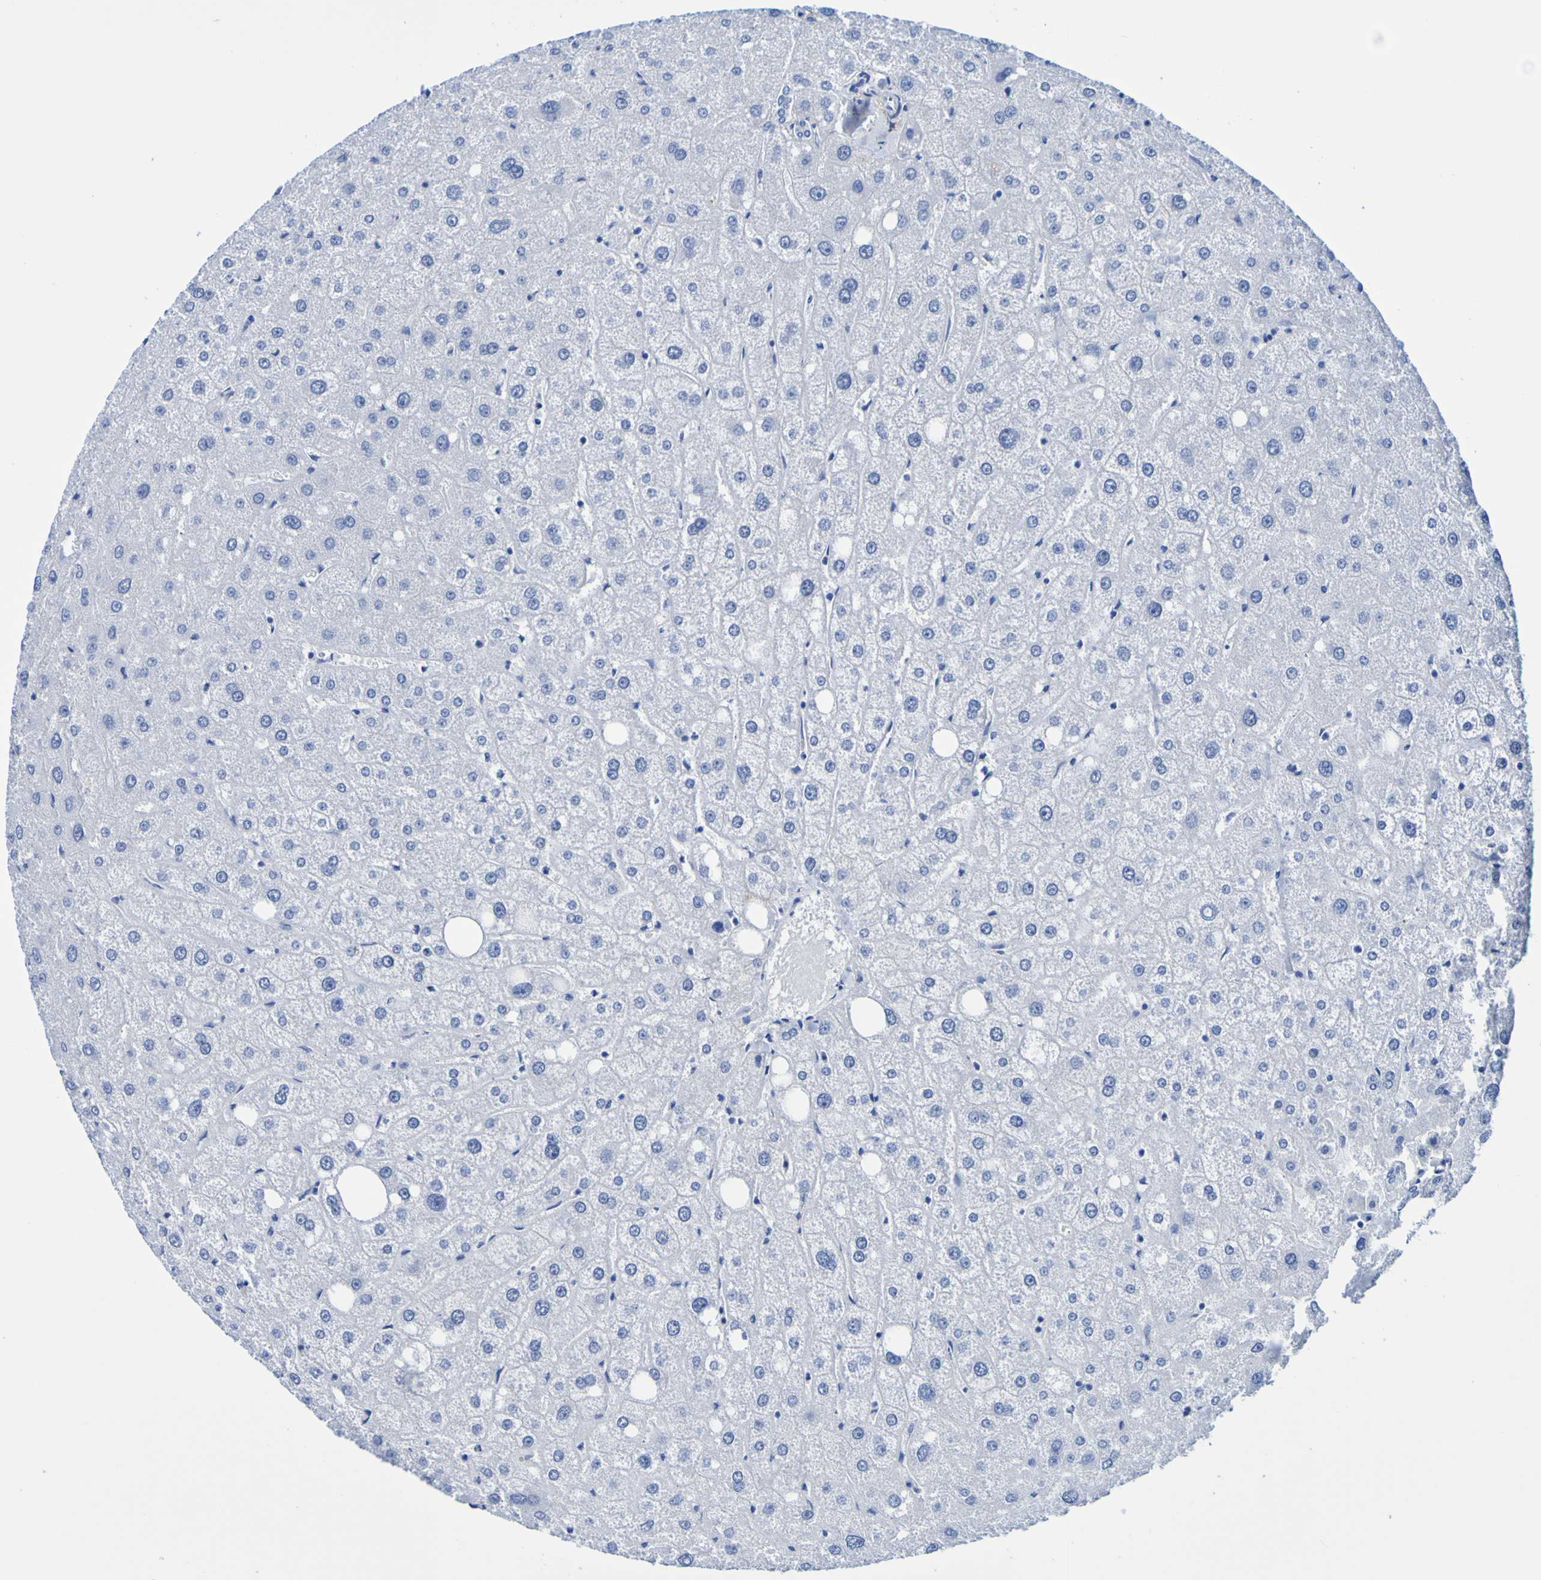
{"staining": {"intensity": "negative", "quantity": "none", "location": "none"}, "tissue": "liver", "cell_type": "Cholangiocytes", "image_type": "normal", "snomed": [{"axis": "morphology", "description": "Normal tissue, NOS"}, {"axis": "topography", "description": "Liver"}], "caption": "DAB (3,3'-diaminobenzidine) immunohistochemical staining of unremarkable liver demonstrates no significant expression in cholangiocytes. Brightfield microscopy of immunohistochemistry stained with DAB (brown) and hematoxylin (blue), captured at high magnification.", "gene": "DPEP1", "patient": {"sex": "male", "age": 73}}